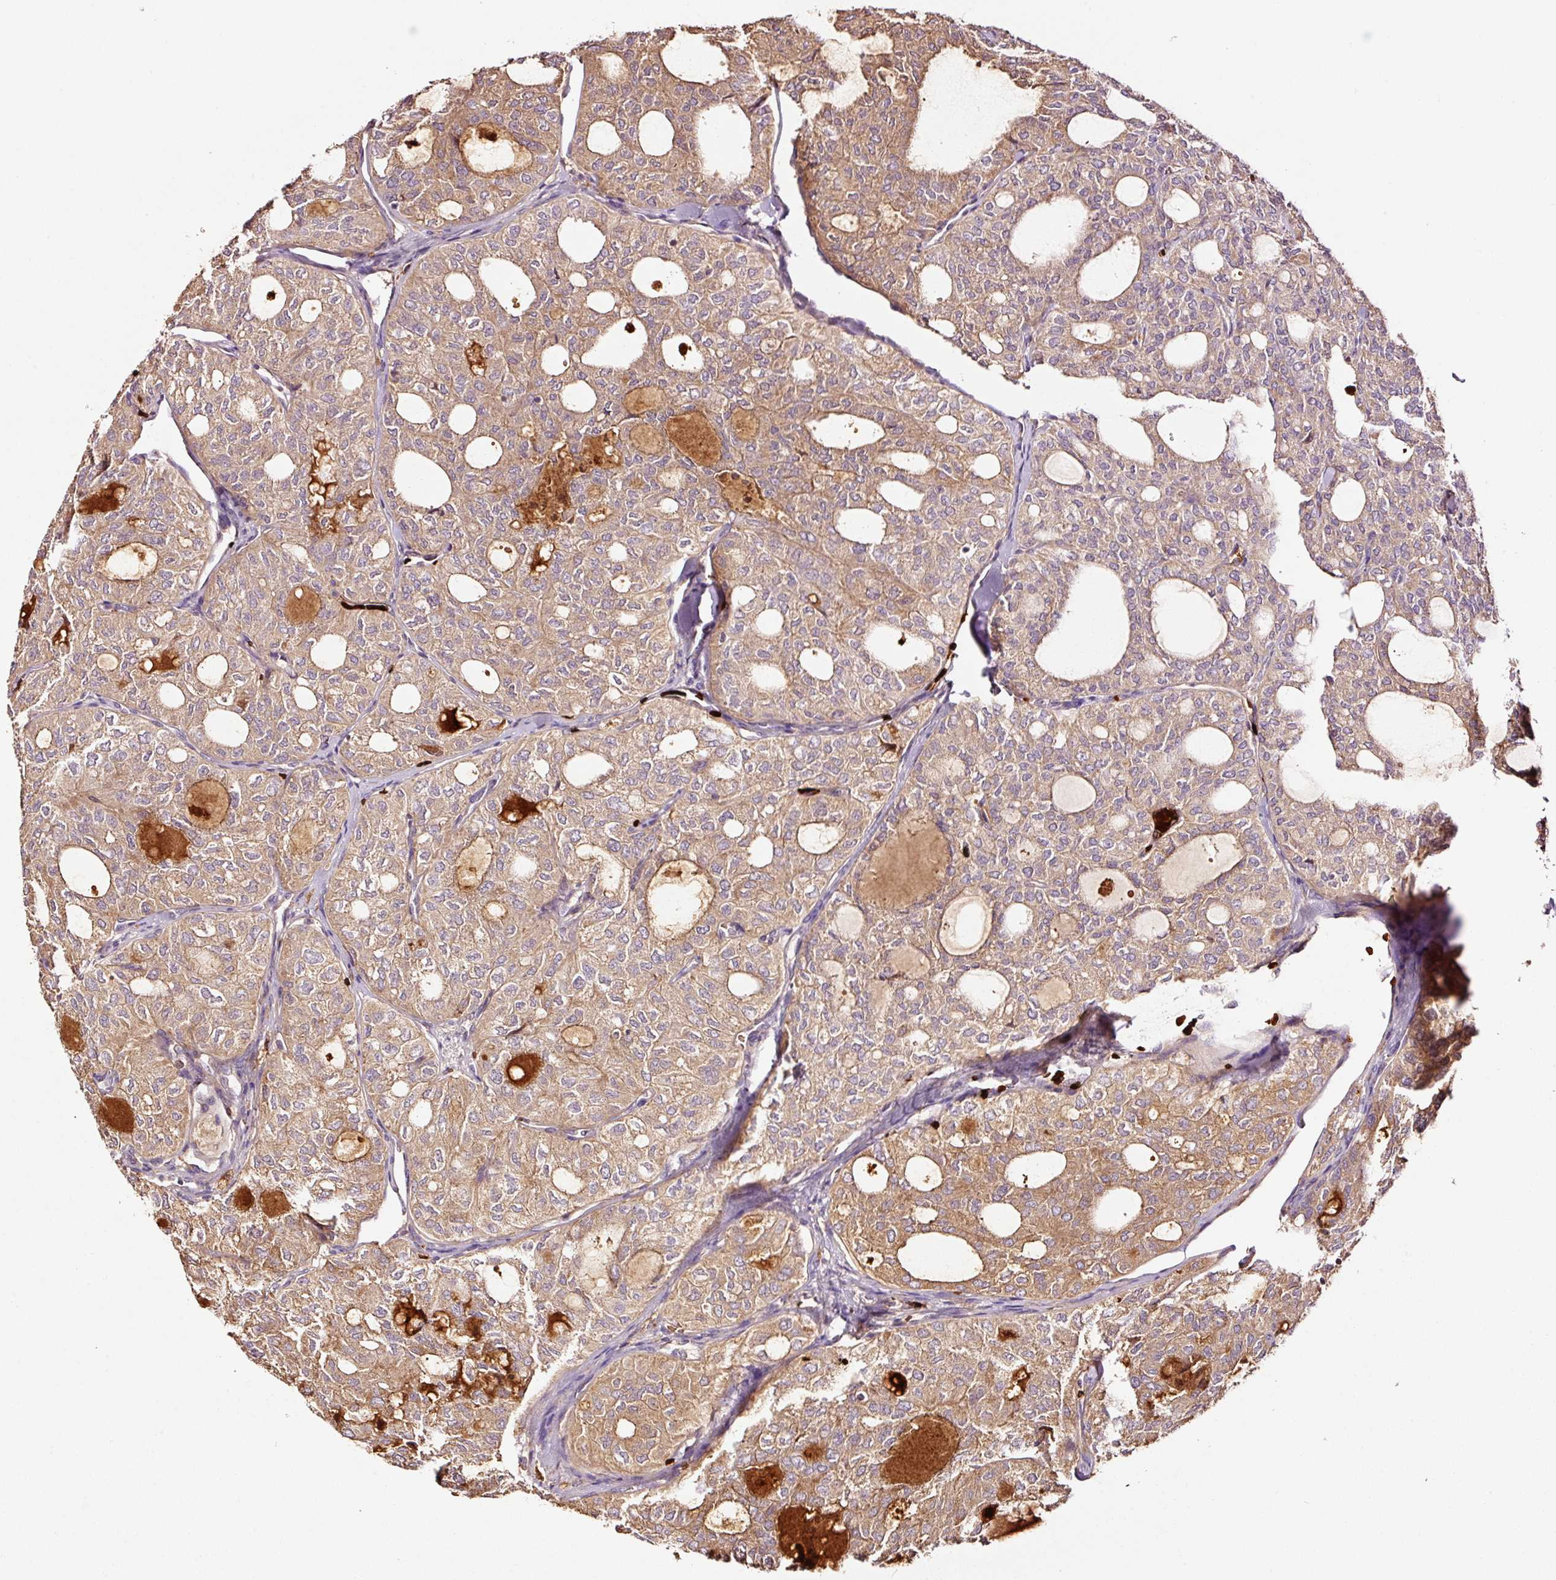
{"staining": {"intensity": "moderate", "quantity": "25%-75%", "location": "cytoplasmic/membranous"}, "tissue": "thyroid cancer", "cell_type": "Tumor cells", "image_type": "cancer", "snomed": [{"axis": "morphology", "description": "Follicular adenoma carcinoma, NOS"}, {"axis": "topography", "description": "Thyroid gland"}], "caption": "An immunohistochemistry histopathology image of neoplastic tissue is shown. Protein staining in brown shows moderate cytoplasmic/membranous positivity in thyroid cancer within tumor cells.", "gene": "PGLYRP2", "patient": {"sex": "male", "age": 75}}